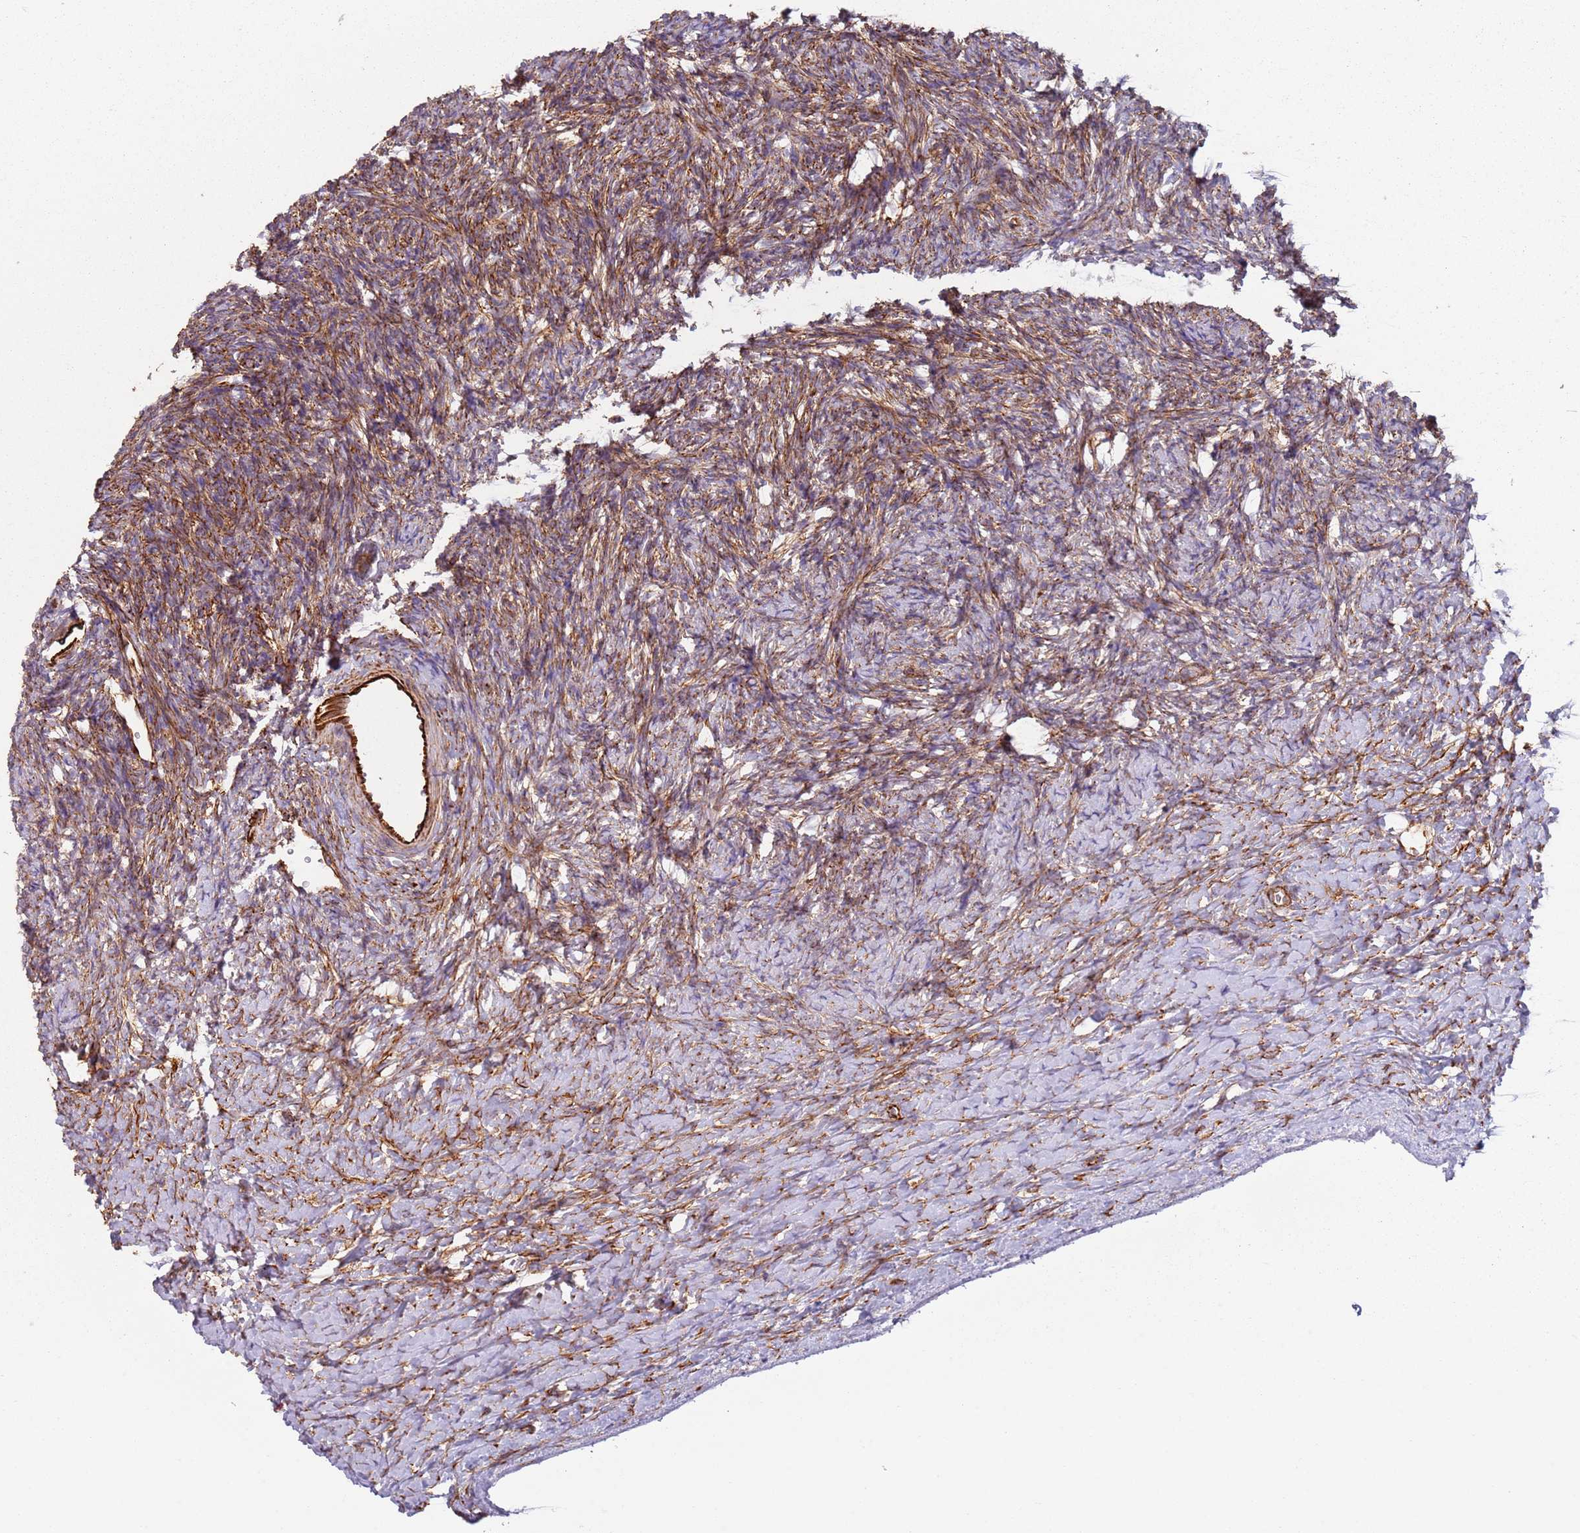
{"staining": {"intensity": "strong", "quantity": ">75%", "location": "cytoplasmic/membranous"}, "tissue": "ovary", "cell_type": "Follicle cells", "image_type": "normal", "snomed": [{"axis": "morphology", "description": "Normal tissue, NOS"}, {"axis": "morphology", "description": "Developmental malformation"}, {"axis": "topography", "description": "Ovary"}], "caption": "Ovary stained with DAB immunohistochemistry demonstrates high levels of strong cytoplasmic/membranous staining in about >75% of follicle cells.", "gene": "SNAPIN", "patient": {"sex": "female", "age": 39}}